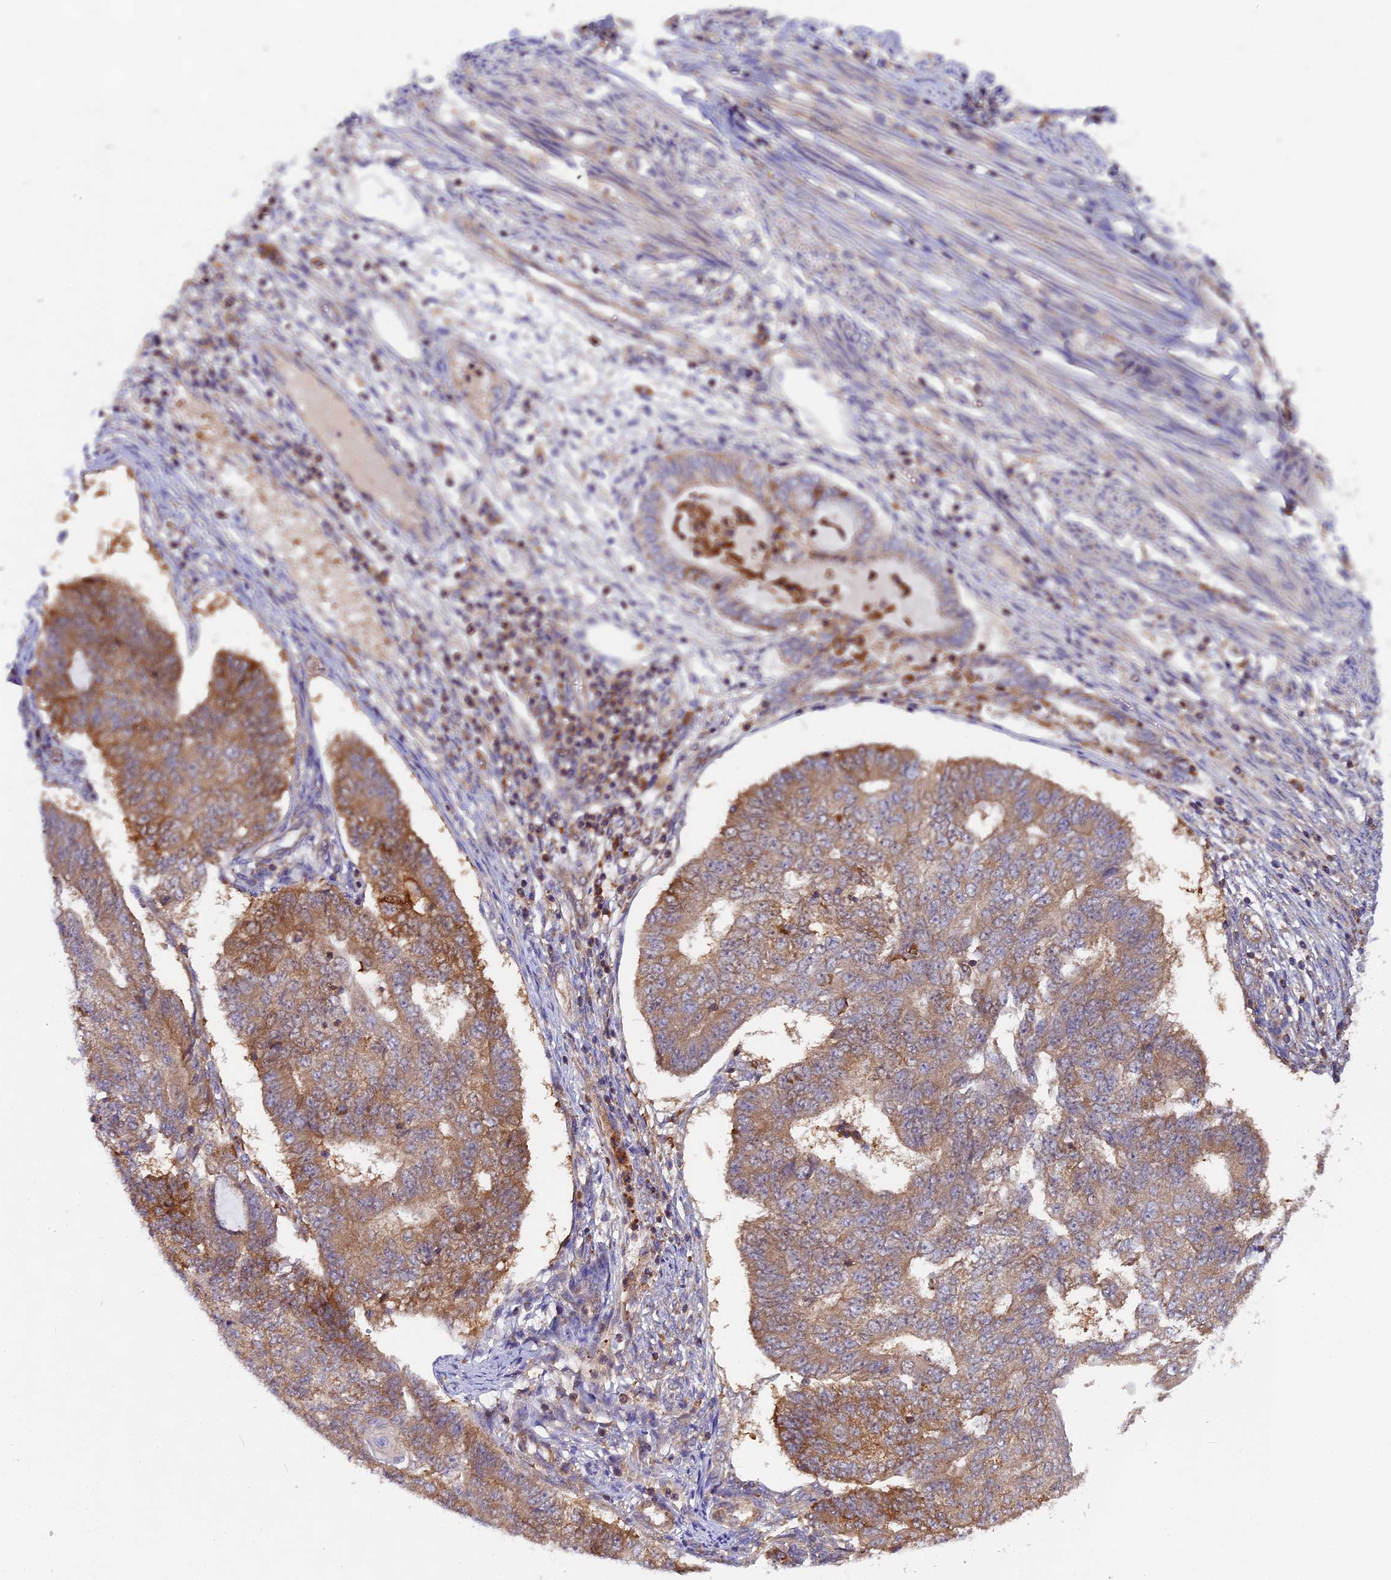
{"staining": {"intensity": "moderate", "quantity": ">75%", "location": "cytoplasmic/membranous"}, "tissue": "endometrial cancer", "cell_type": "Tumor cells", "image_type": "cancer", "snomed": [{"axis": "morphology", "description": "Adenocarcinoma, NOS"}, {"axis": "topography", "description": "Endometrium"}], "caption": "Immunohistochemical staining of endometrial cancer reveals medium levels of moderate cytoplasmic/membranous expression in about >75% of tumor cells.", "gene": "MYO9B", "patient": {"sex": "female", "age": 32}}